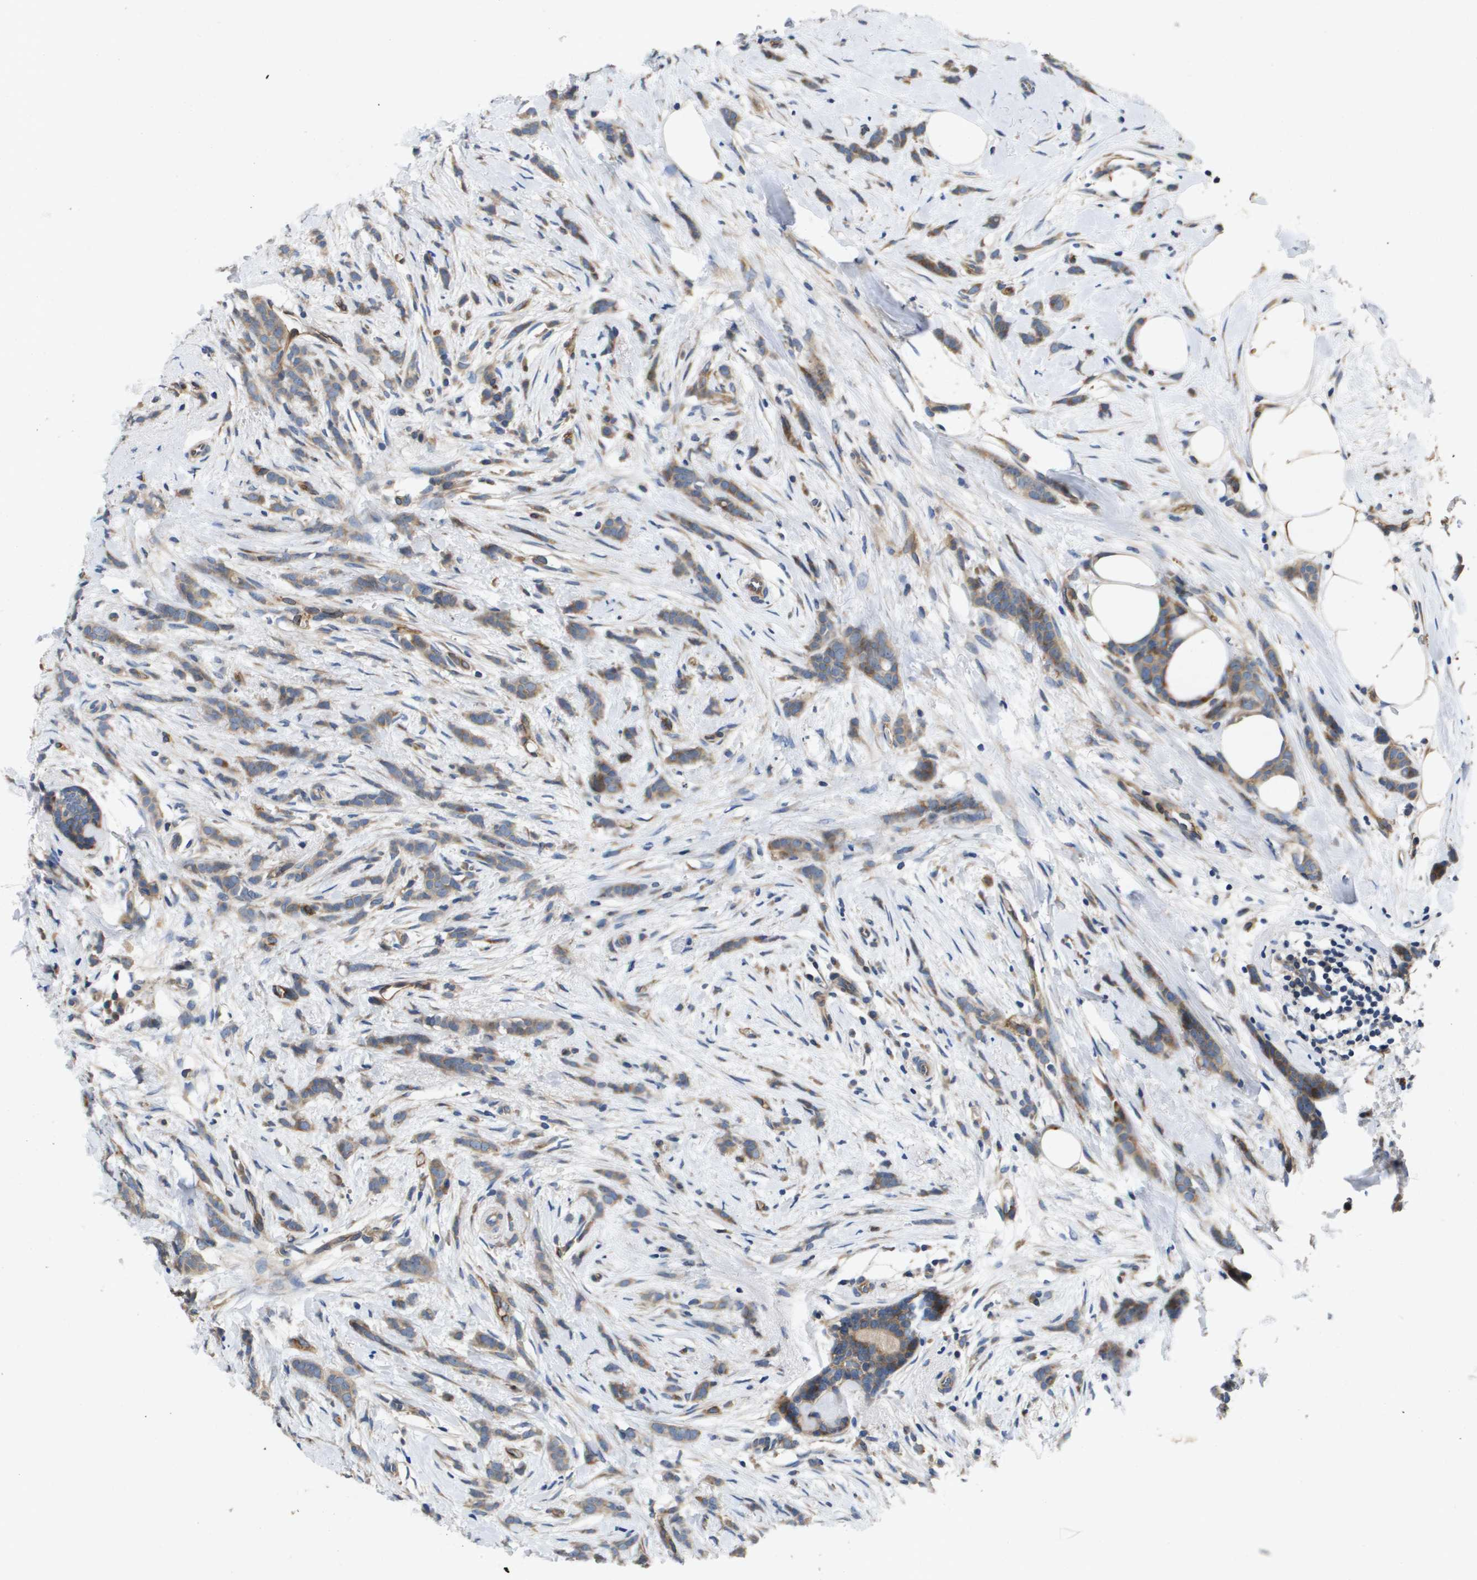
{"staining": {"intensity": "moderate", "quantity": ">75%", "location": "cytoplasmic/membranous"}, "tissue": "breast cancer", "cell_type": "Tumor cells", "image_type": "cancer", "snomed": [{"axis": "morphology", "description": "Lobular carcinoma, in situ"}, {"axis": "morphology", "description": "Lobular carcinoma"}, {"axis": "topography", "description": "Breast"}], "caption": "High-power microscopy captured an immunohistochemistry (IHC) micrograph of lobular carcinoma (breast), revealing moderate cytoplasmic/membranous expression in about >75% of tumor cells.", "gene": "ENTPD2", "patient": {"sex": "female", "age": 41}}